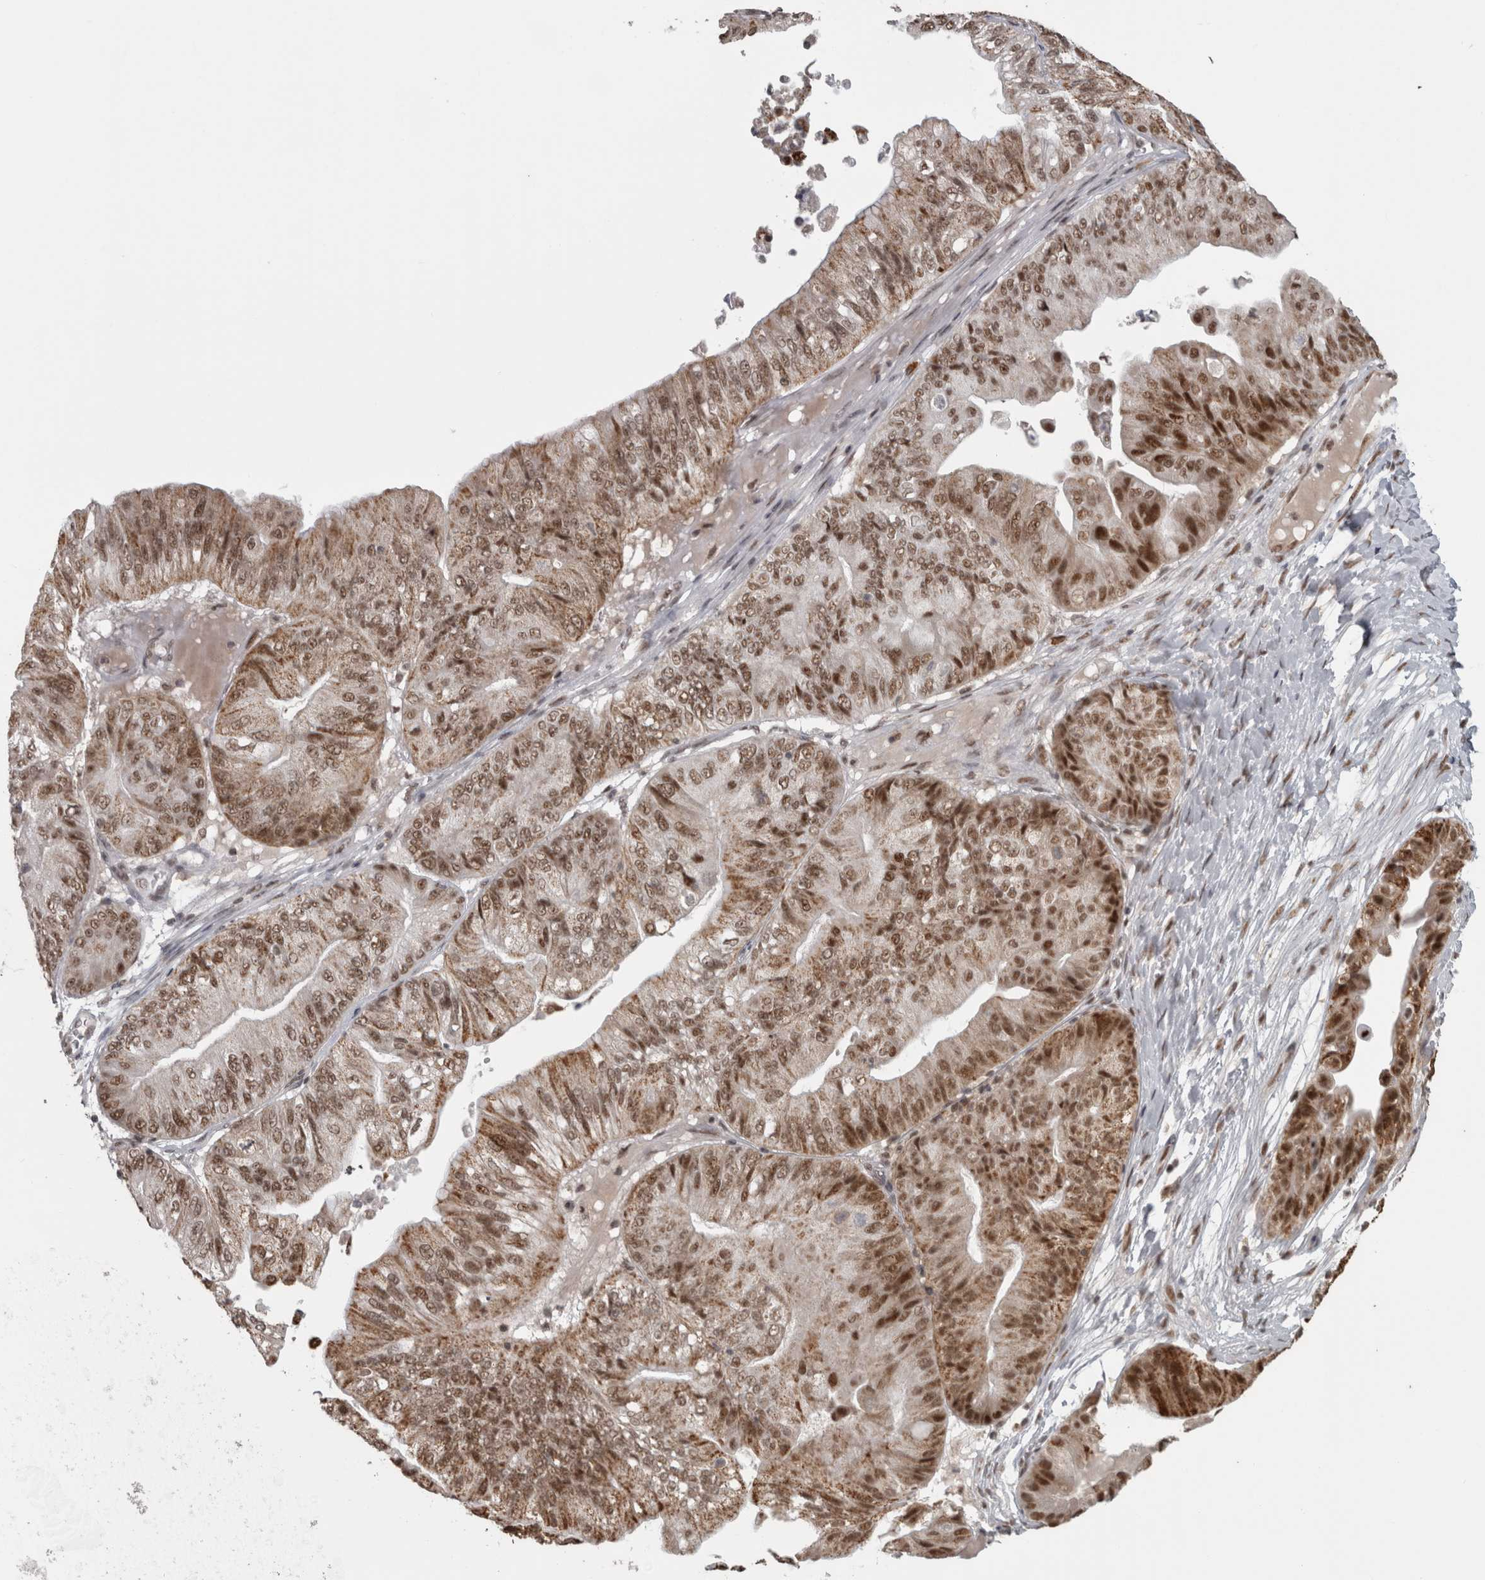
{"staining": {"intensity": "moderate", "quantity": ">75%", "location": "cytoplasmic/membranous,nuclear"}, "tissue": "ovarian cancer", "cell_type": "Tumor cells", "image_type": "cancer", "snomed": [{"axis": "morphology", "description": "Cystadenocarcinoma, mucinous, NOS"}, {"axis": "topography", "description": "Ovary"}], "caption": "About >75% of tumor cells in ovarian cancer (mucinous cystadenocarcinoma) show moderate cytoplasmic/membranous and nuclear protein positivity as visualized by brown immunohistochemical staining.", "gene": "MICU3", "patient": {"sex": "female", "age": 61}}